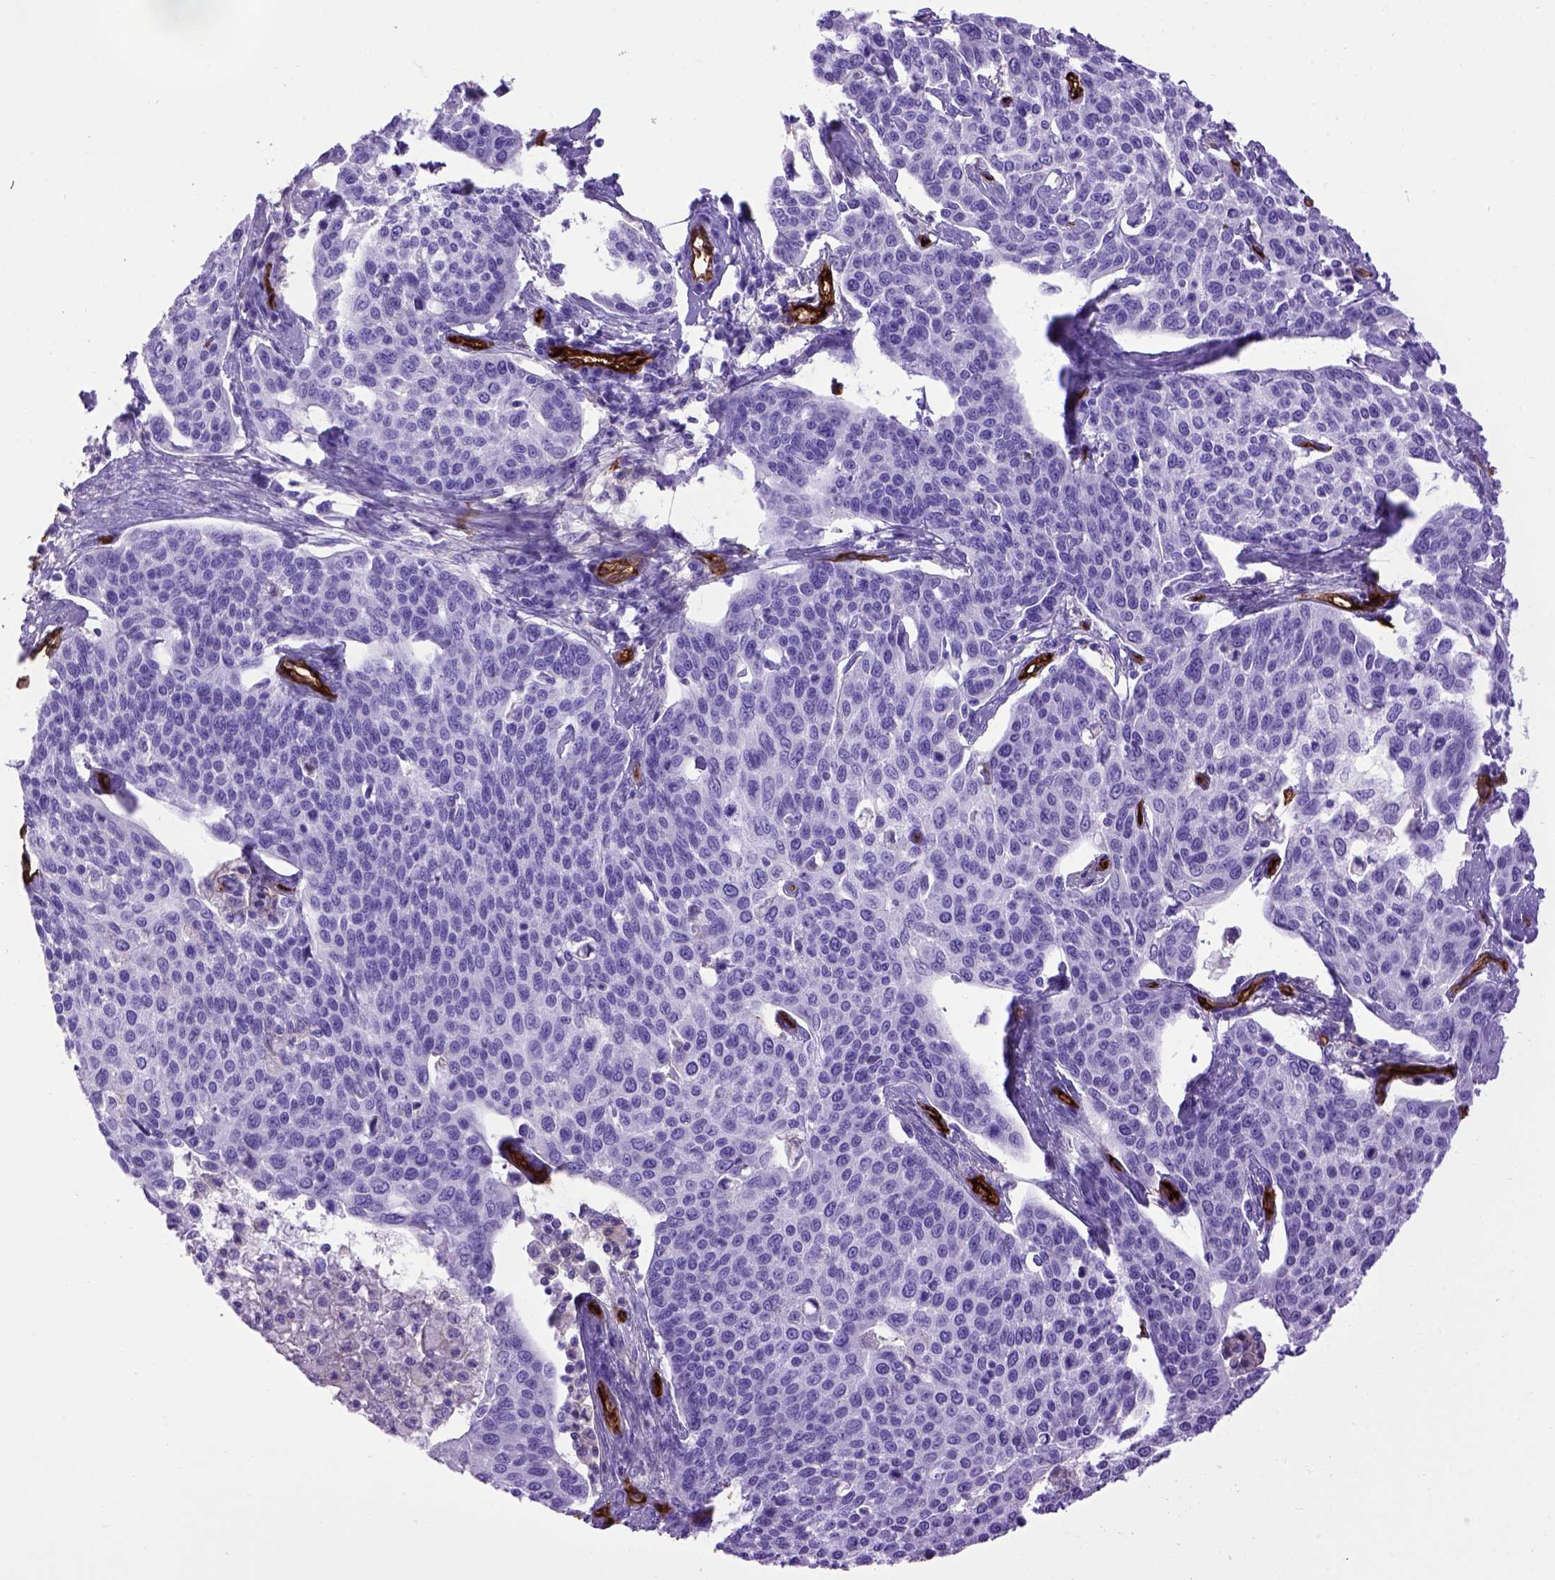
{"staining": {"intensity": "negative", "quantity": "none", "location": "none"}, "tissue": "cervical cancer", "cell_type": "Tumor cells", "image_type": "cancer", "snomed": [{"axis": "morphology", "description": "Squamous cell carcinoma, NOS"}, {"axis": "topography", "description": "Cervix"}], "caption": "A high-resolution image shows immunohistochemistry (IHC) staining of cervical cancer, which exhibits no significant staining in tumor cells.", "gene": "ENG", "patient": {"sex": "female", "age": 34}}